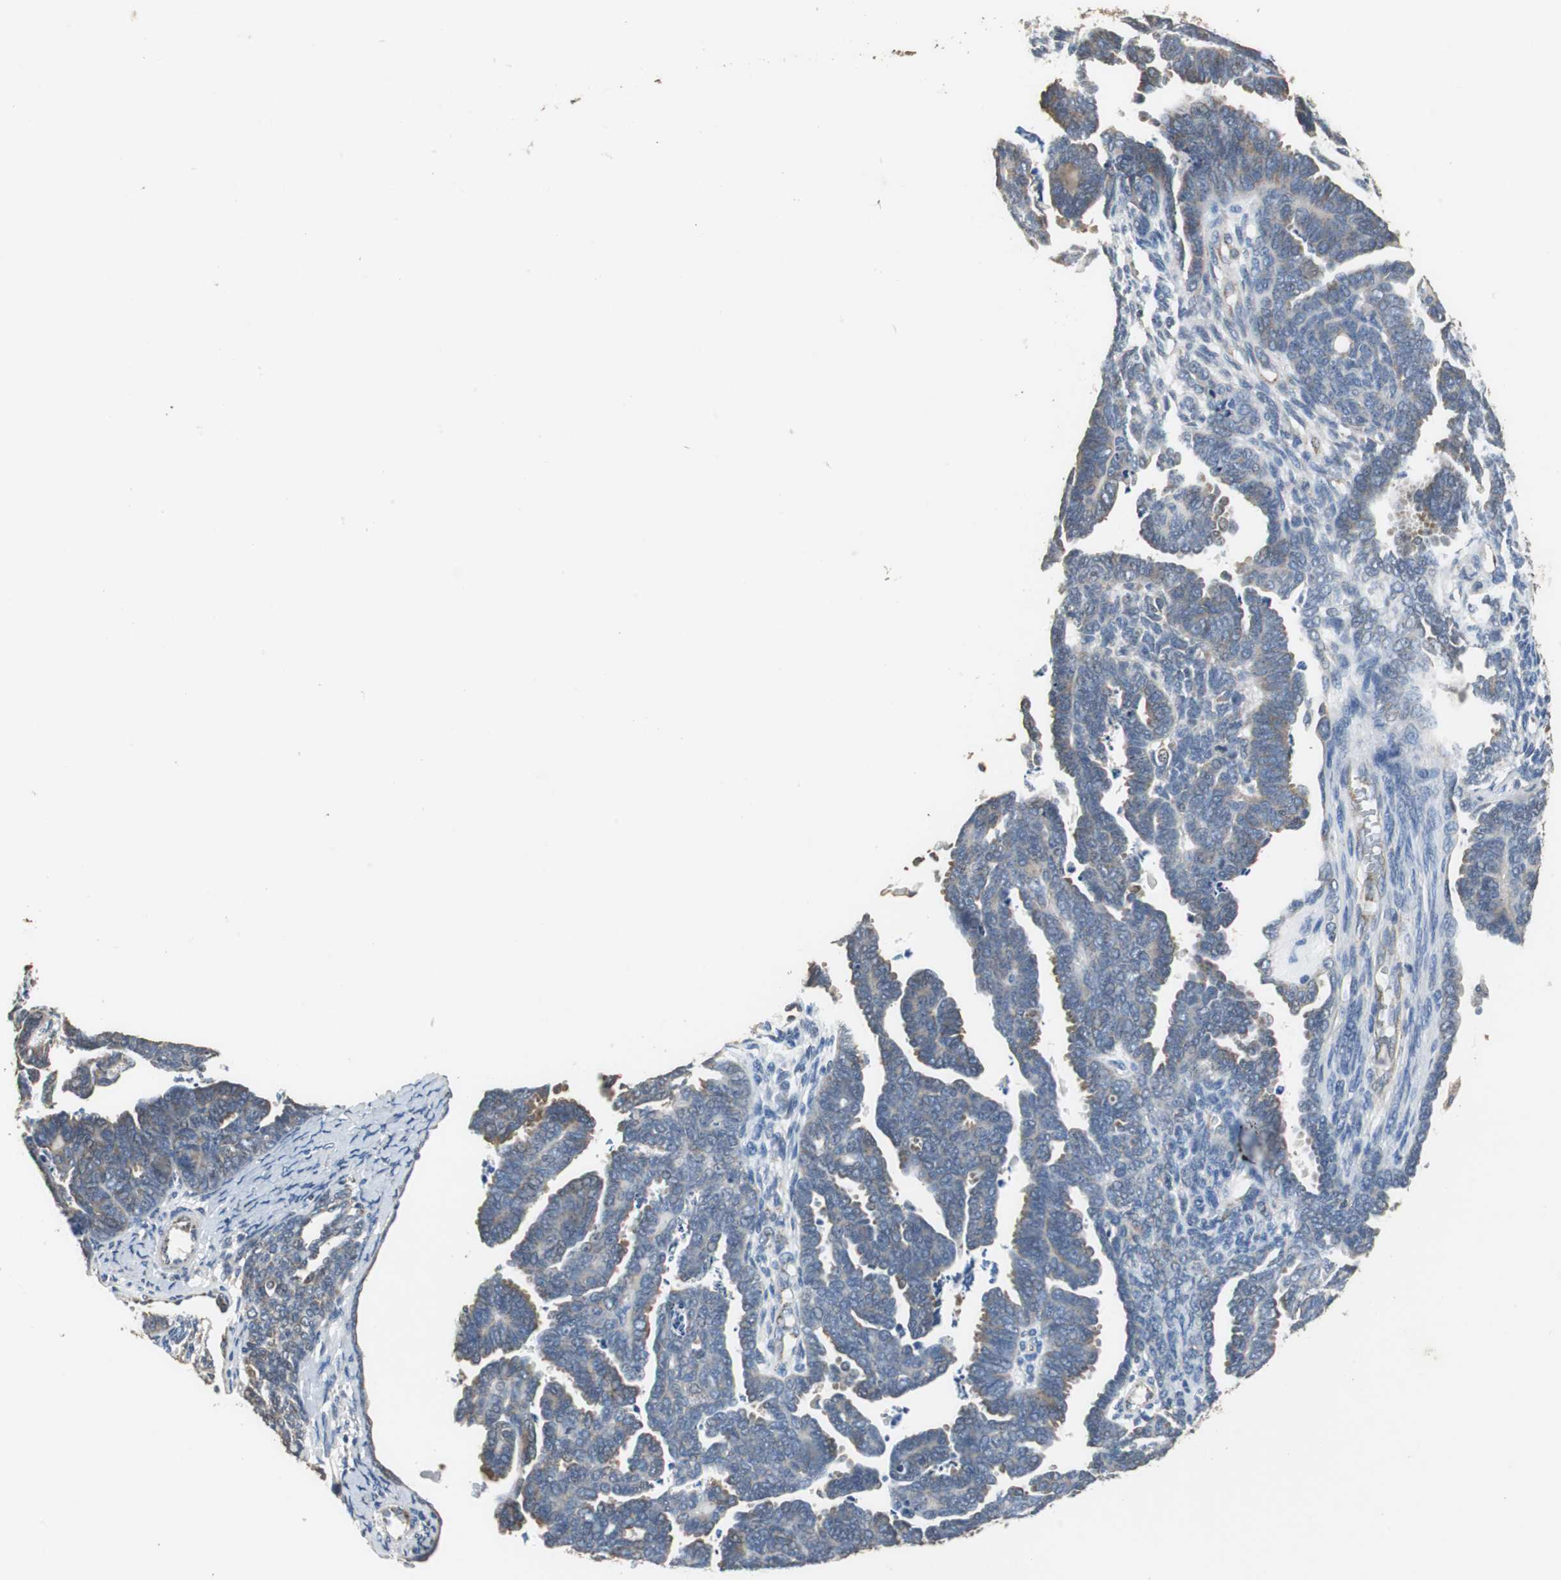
{"staining": {"intensity": "weak", "quantity": "<25%", "location": "cytoplasmic/membranous"}, "tissue": "endometrial cancer", "cell_type": "Tumor cells", "image_type": "cancer", "snomed": [{"axis": "morphology", "description": "Neoplasm, malignant, NOS"}, {"axis": "topography", "description": "Endometrium"}], "caption": "Immunohistochemistry of neoplasm (malignant) (endometrial) displays no positivity in tumor cells. (DAB immunohistochemistry, high magnification).", "gene": "HMGCL", "patient": {"sex": "female", "age": 74}}